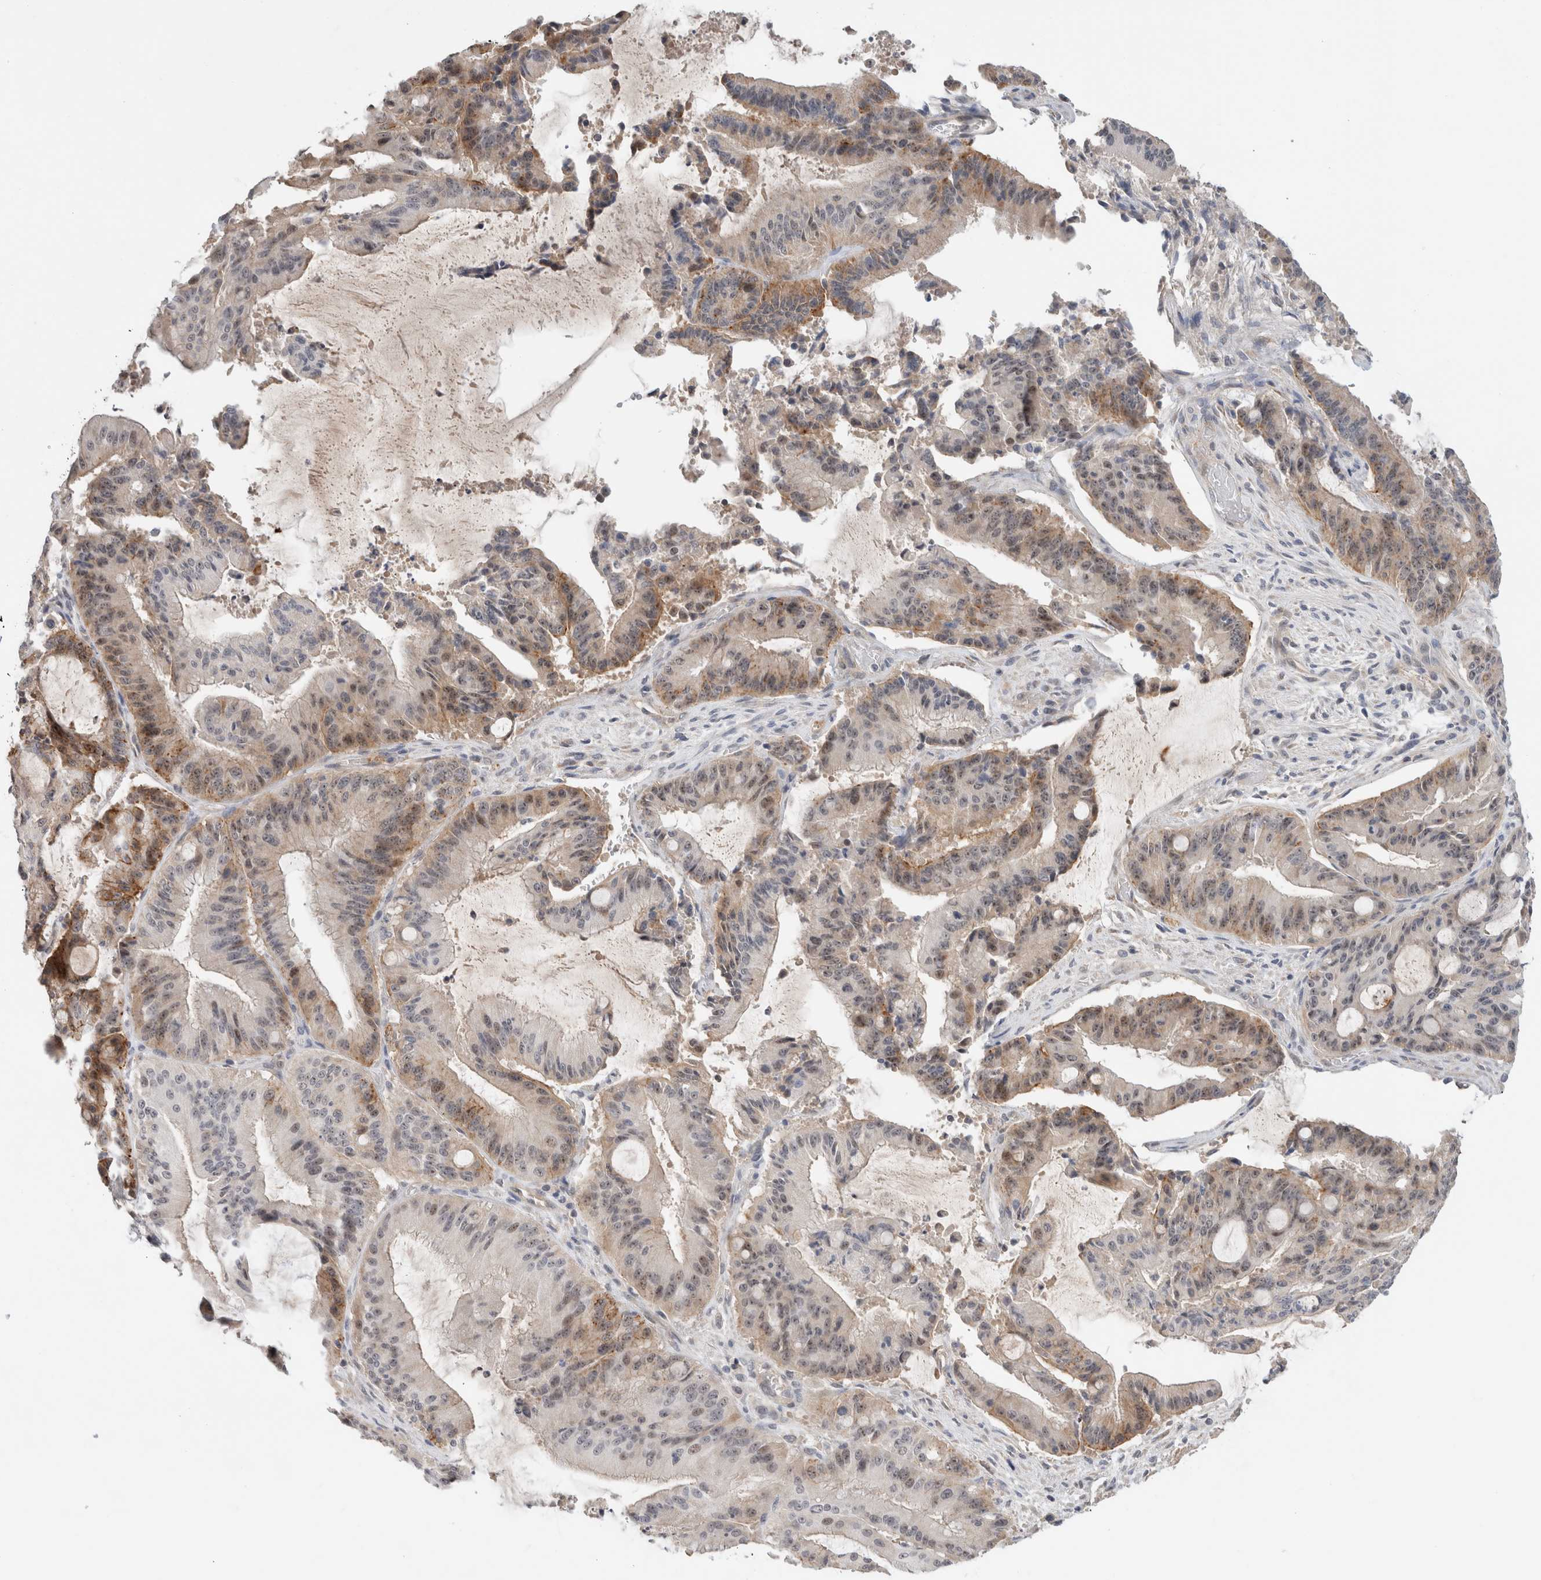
{"staining": {"intensity": "moderate", "quantity": ">75%", "location": "cytoplasmic/membranous,nuclear"}, "tissue": "liver cancer", "cell_type": "Tumor cells", "image_type": "cancer", "snomed": [{"axis": "morphology", "description": "Normal tissue, NOS"}, {"axis": "morphology", "description": "Cholangiocarcinoma"}, {"axis": "topography", "description": "Liver"}, {"axis": "topography", "description": "Peripheral nerve tissue"}], "caption": "Immunohistochemistry (IHC) staining of liver cancer, which shows medium levels of moderate cytoplasmic/membranous and nuclear expression in approximately >75% of tumor cells indicating moderate cytoplasmic/membranous and nuclear protein expression. The staining was performed using DAB (brown) for protein detection and nuclei were counterstained in hematoxylin (blue).", "gene": "HCN3", "patient": {"sex": "female", "age": 73}}